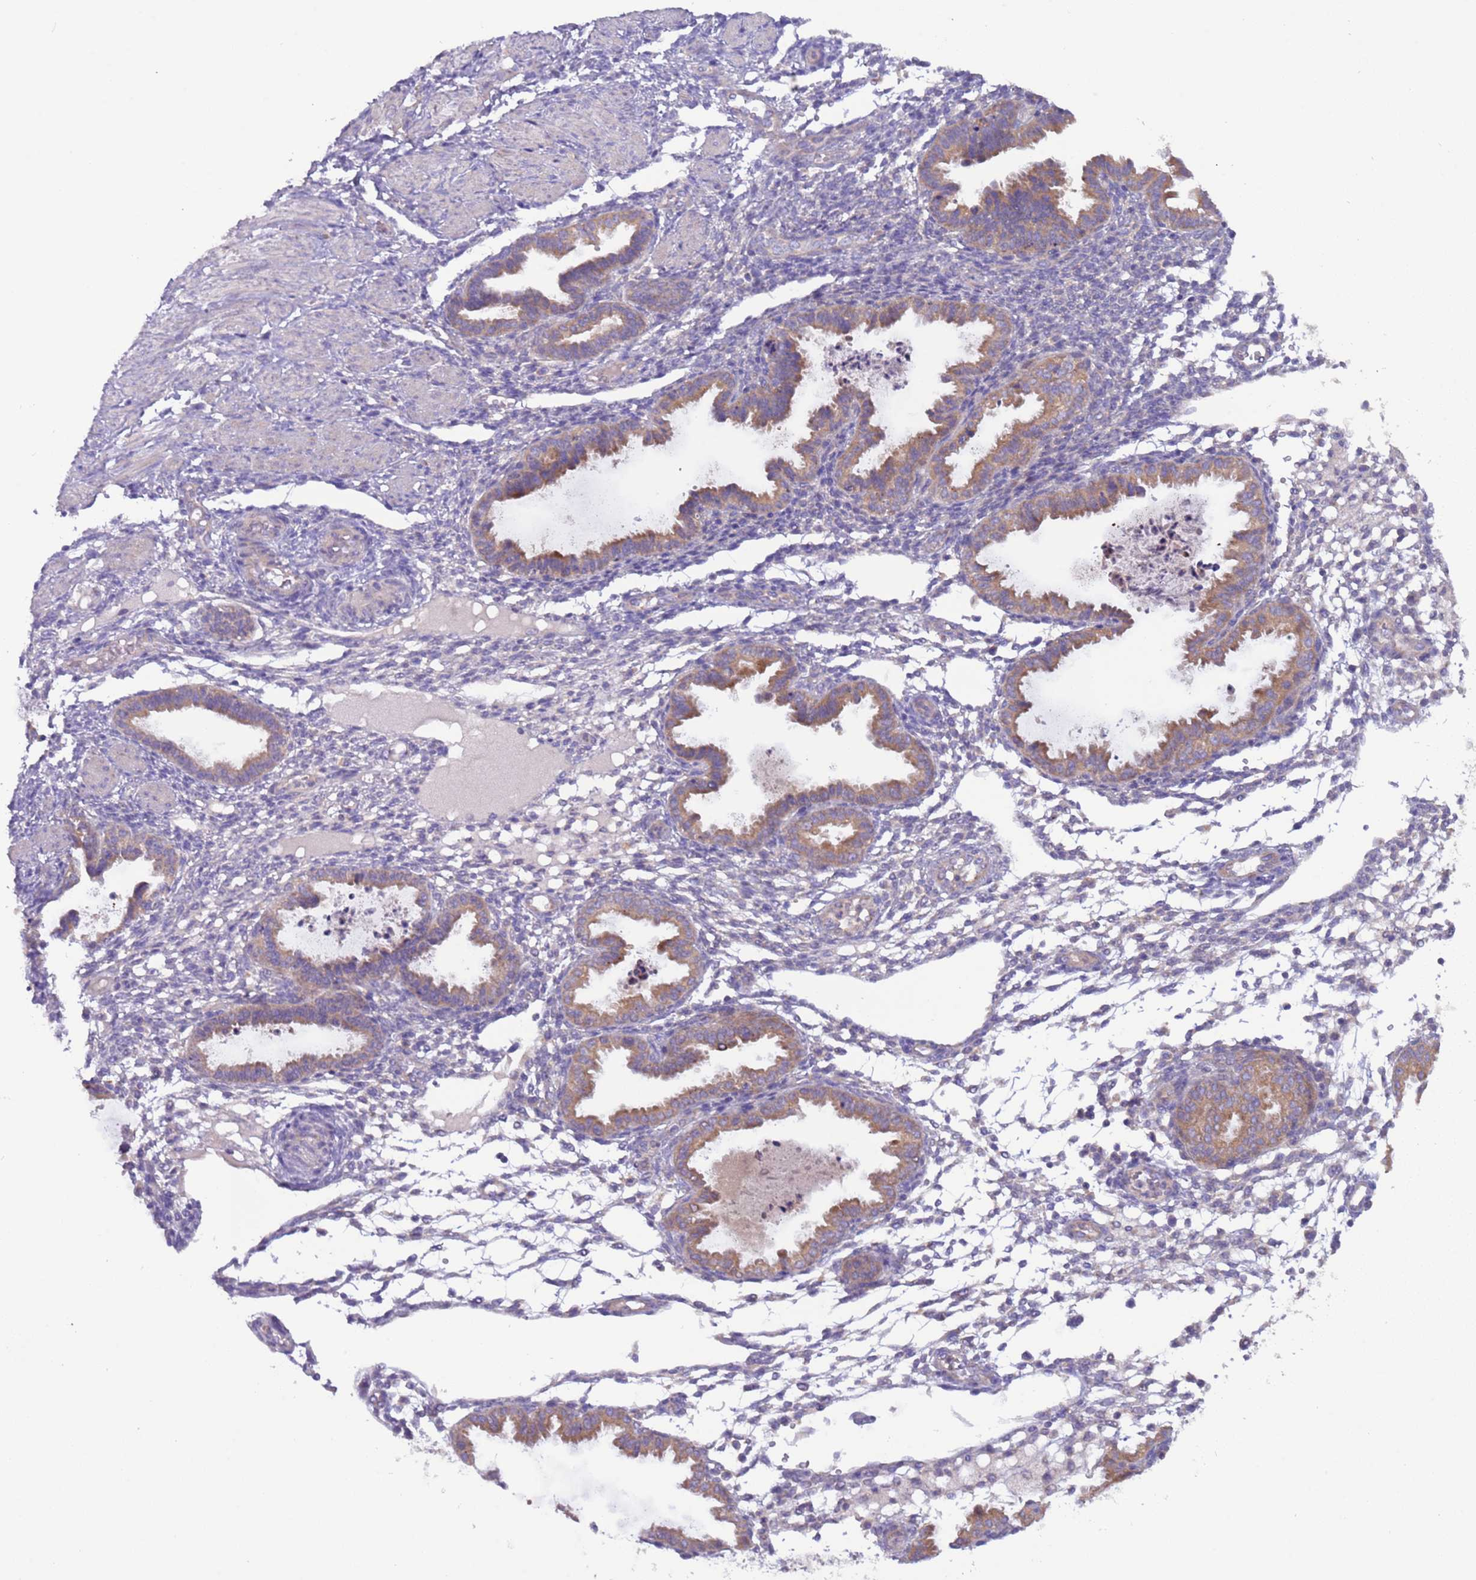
{"staining": {"intensity": "weak", "quantity": "<25%", "location": "cytoplasmic/membranous"}, "tissue": "endometrium", "cell_type": "Cells in endometrial stroma", "image_type": "normal", "snomed": [{"axis": "morphology", "description": "Normal tissue, NOS"}, {"axis": "topography", "description": "Endometrium"}], "caption": "A micrograph of human endometrium is negative for staining in cells in endometrial stroma. (DAB (3,3'-diaminobenzidine) immunohistochemistry (IHC) with hematoxylin counter stain).", "gene": "UQCRQ", "patient": {"sex": "female", "age": 33}}